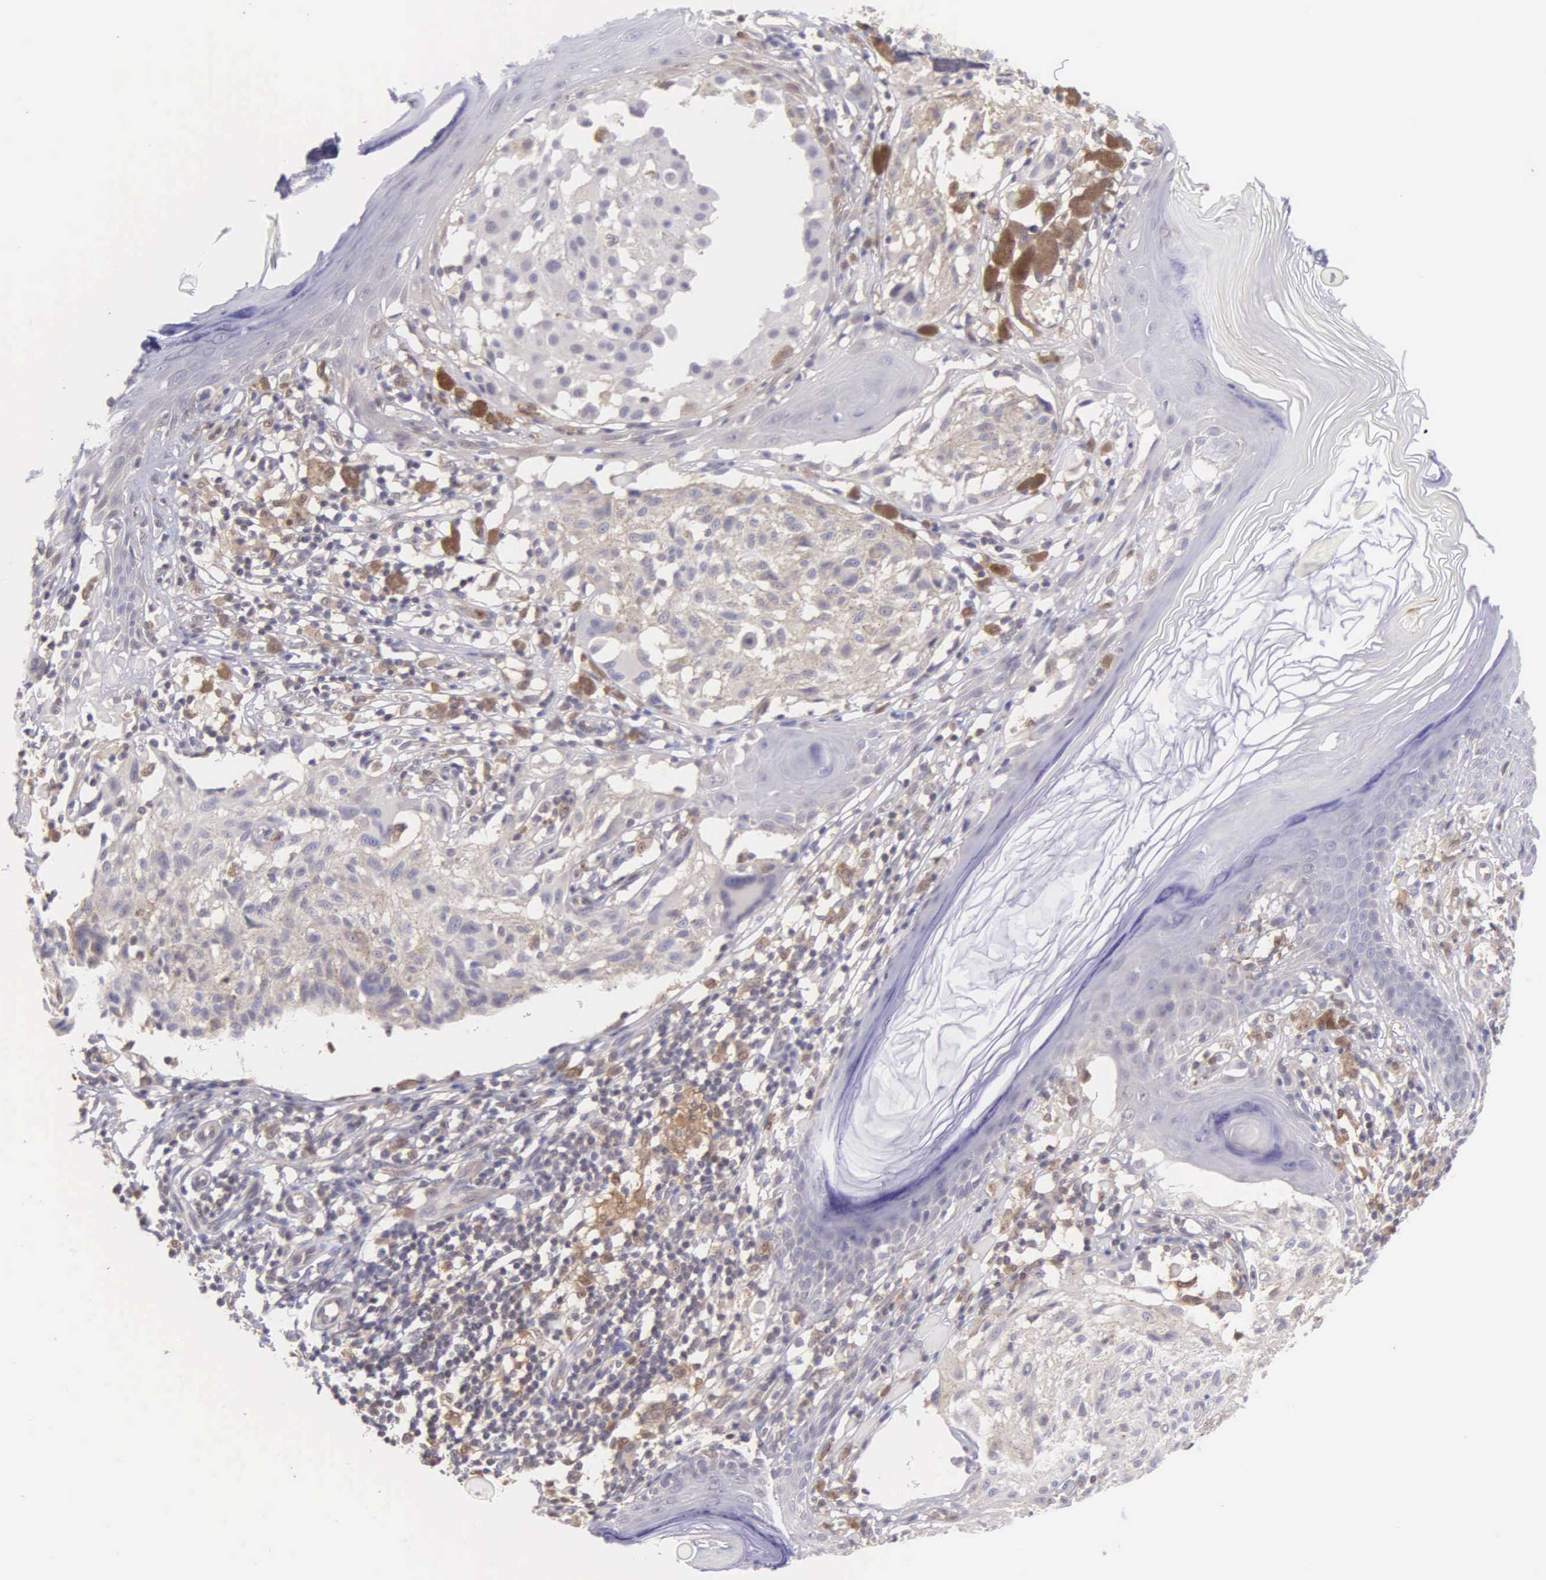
{"staining": {"intensity": "weak", "quantity": ">75%", "location": "cytoplasmic/membranous"}, "tissue": "melanoma", "cell_type": "Tumor cells", "image_type": "cancer", "snomed": [{"axis": "morphology", "description": "Malignant melanoma, NOS"}, {"axis": "topography", "description": "Skin"}], "caption": "The histopathology image exhibits staining of melanoma, revealing weak cytoplasmic/membranous protein staining (brown color) within tumor cells.", "gene": "BID", "patient": {"sex": "male", "age": 36}}